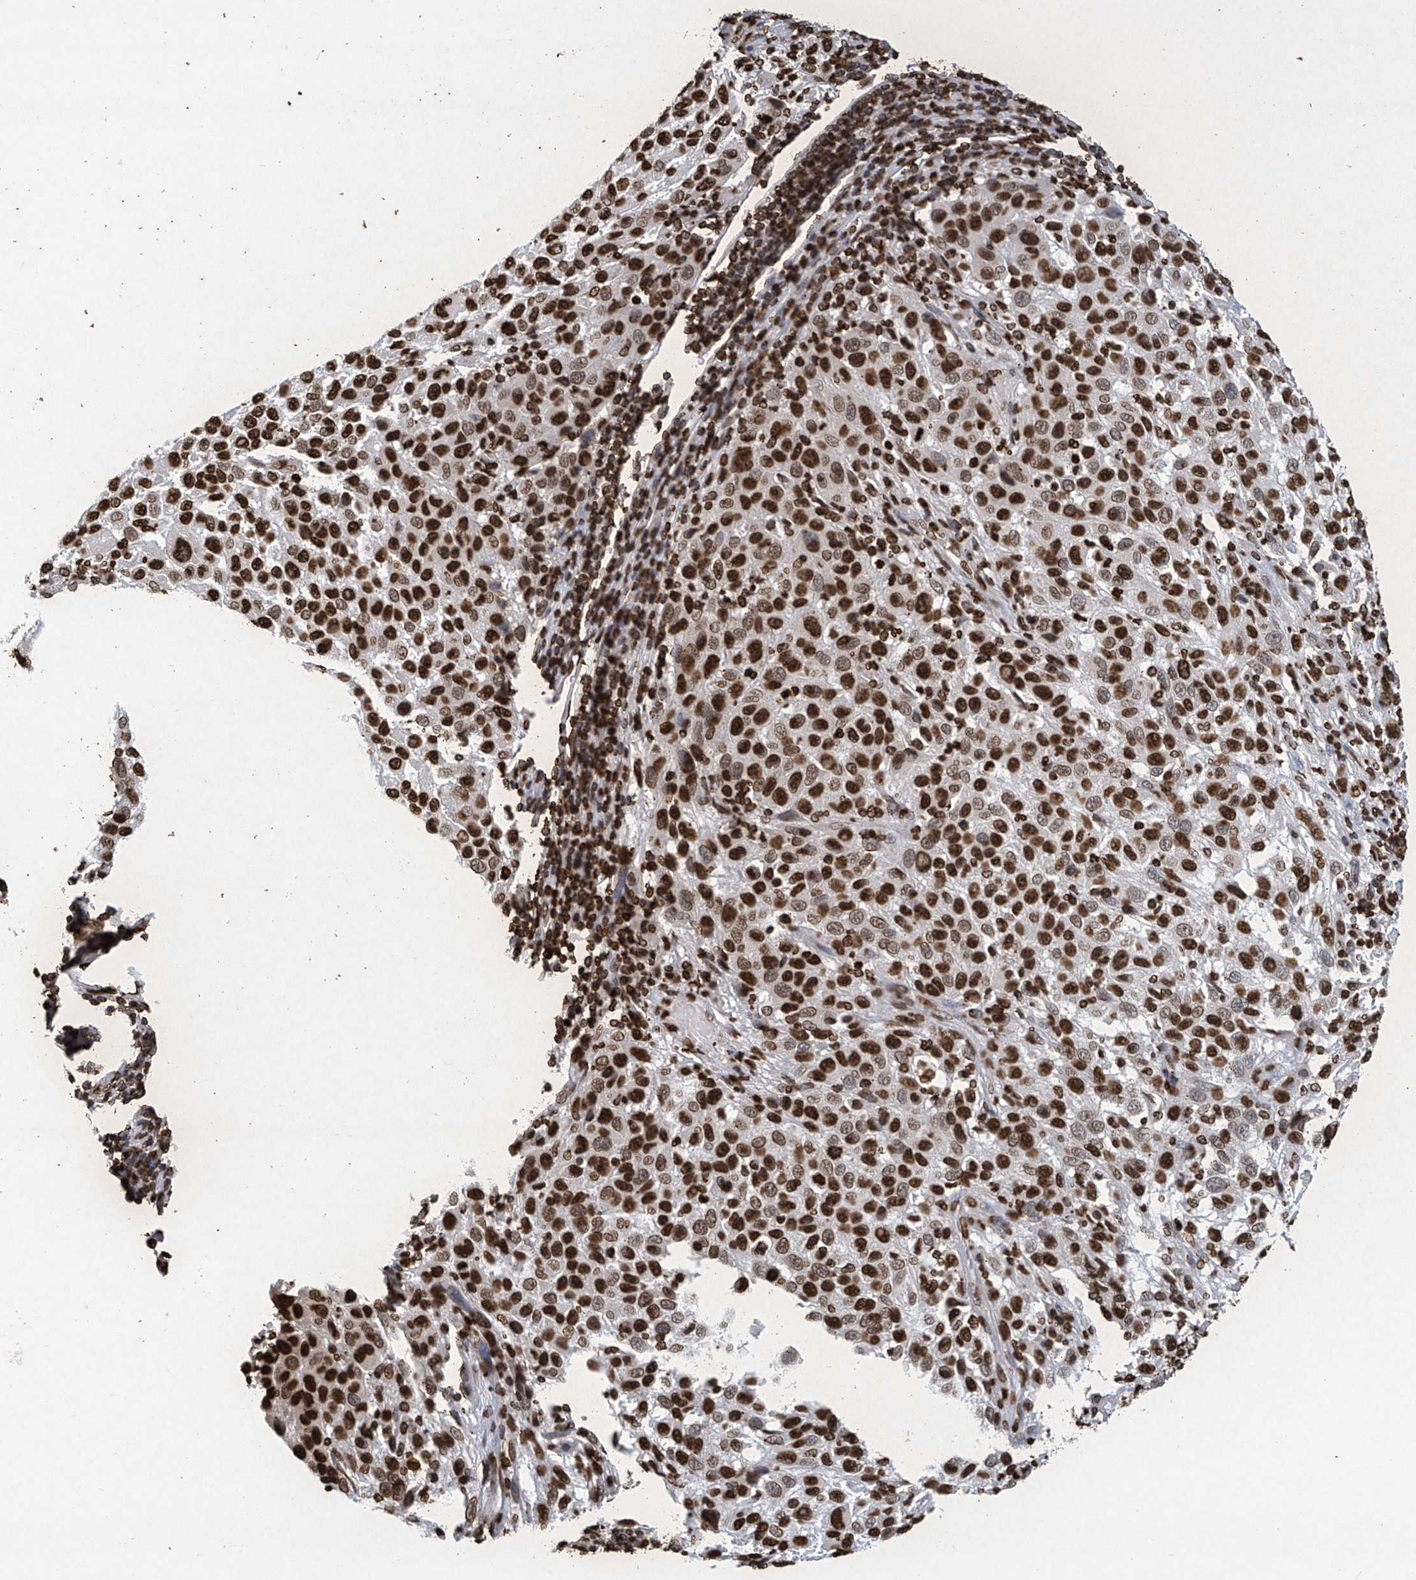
{"staining": {"intensity": "strong", "quantity": ">75%", "location": "nuclear"}, "tissue": "melanoma", "cell_type": "Tumor cells", "image_type": "cancer", "snomed": [{"axis": "morphology", "description": "Malignant melanoma, Metastatic site"}, {"axis": "topography", "description": "Lymph node"}], "caption": "A photomicrograph showing strong nuclear positivity in approximately >75% of tumor cells in malignant melanoma (metastatic site), as visualized by brown immunohistochemical staining.", "gene": "H3-3A", "patient": {"sex": "male", "age": 61}}